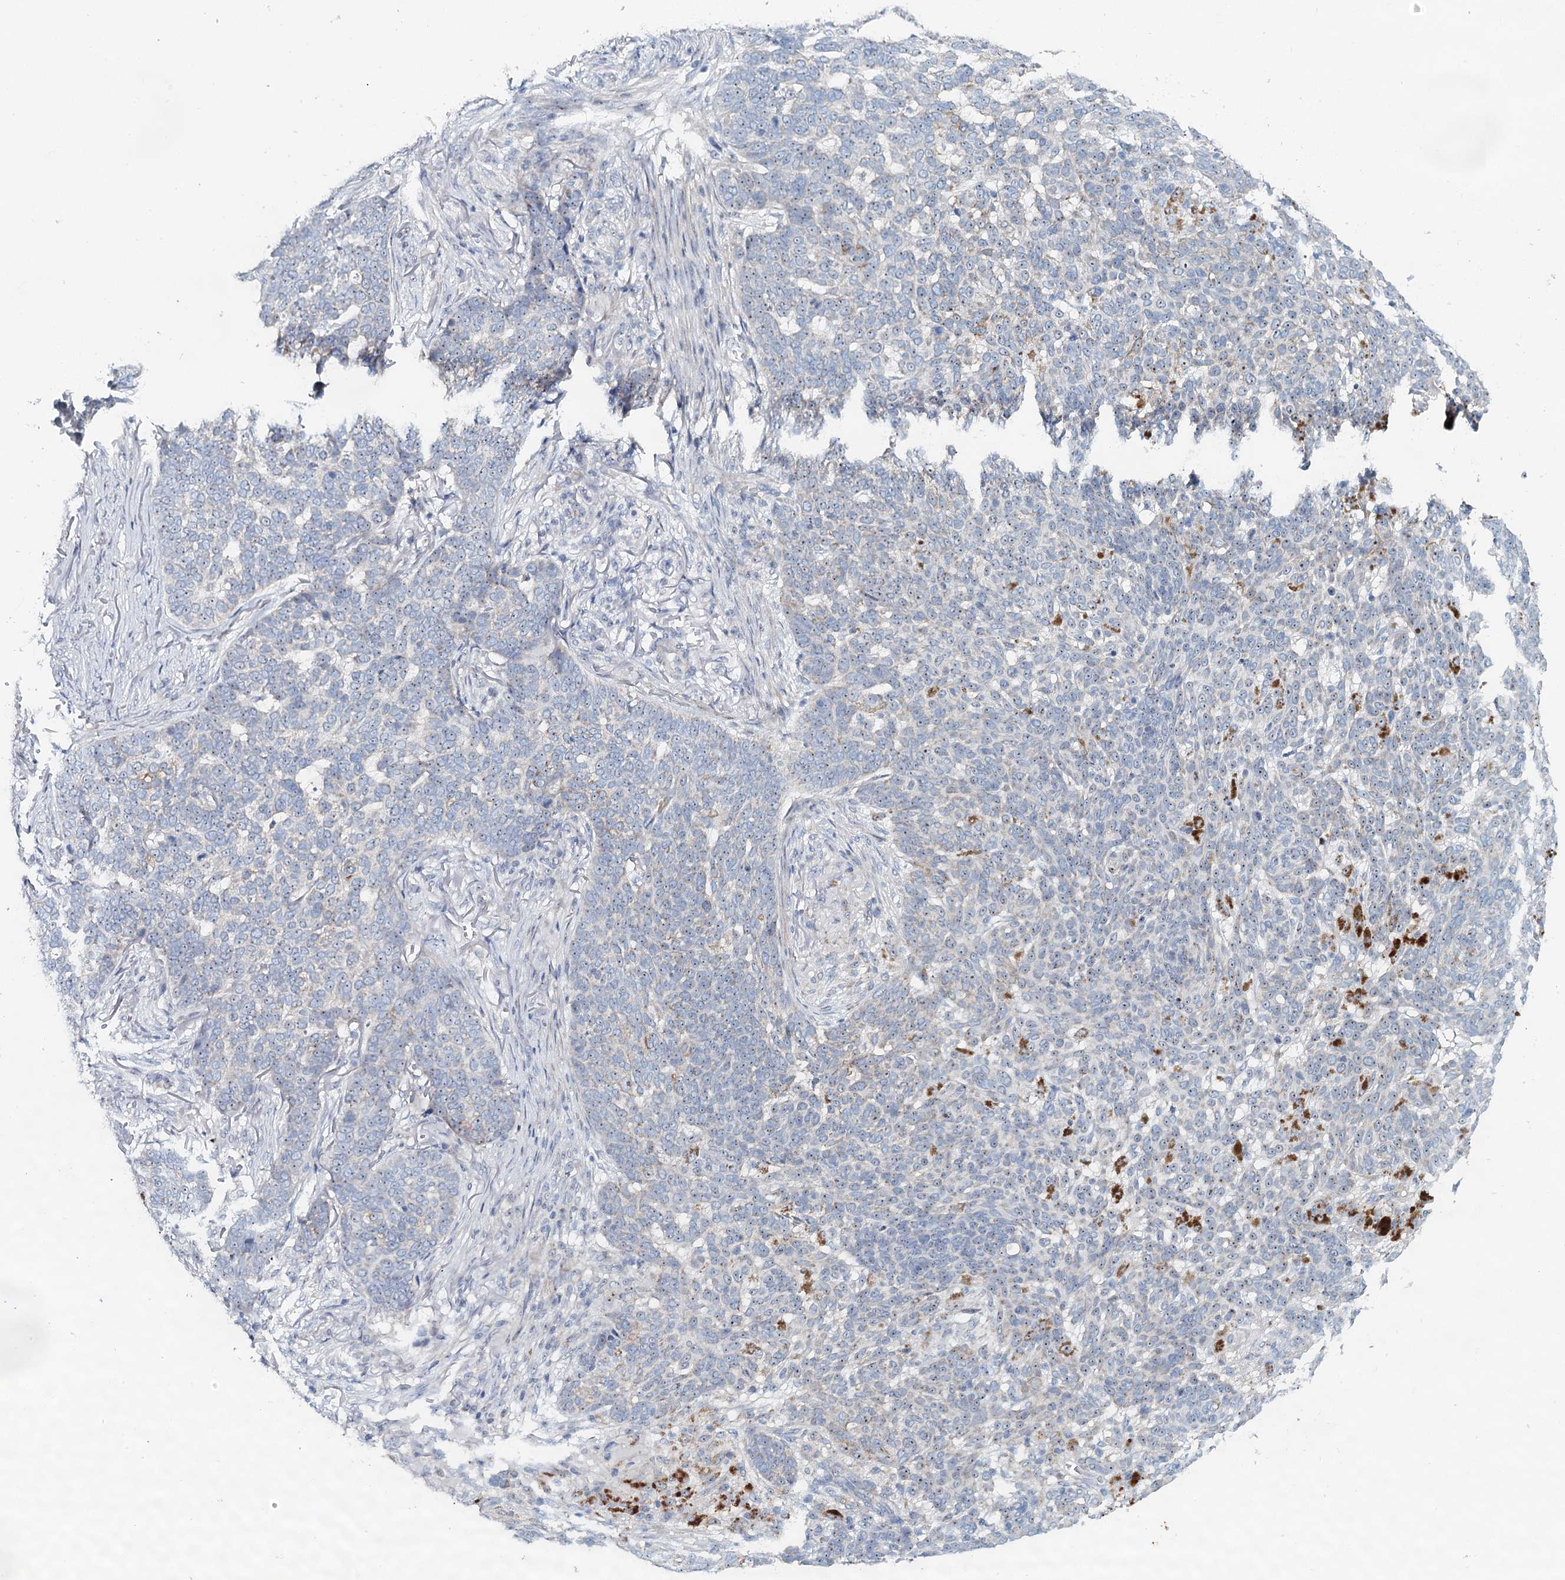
{"staining": {"intensity": "negative", "quantity": "none", "location": "none"}, "tissue": "skin cancer", "cell_type": "Tumor cells", "image_type": "cancer", "snomed": [{"axis": "morphology", "description": "Basal cell carcinoma"}, {"axis": "topography", "description": "Skin"}], "caption": "IHC micrograph of neoplastic tissue: human skin cancer (basal cell carcinoma) stained with DAB (3,3'-diaminobenzidine) shows no significant protein positivity in tumor cells.", "gene": "RBM43", "patient": {"sex": "male", "age": 85}}